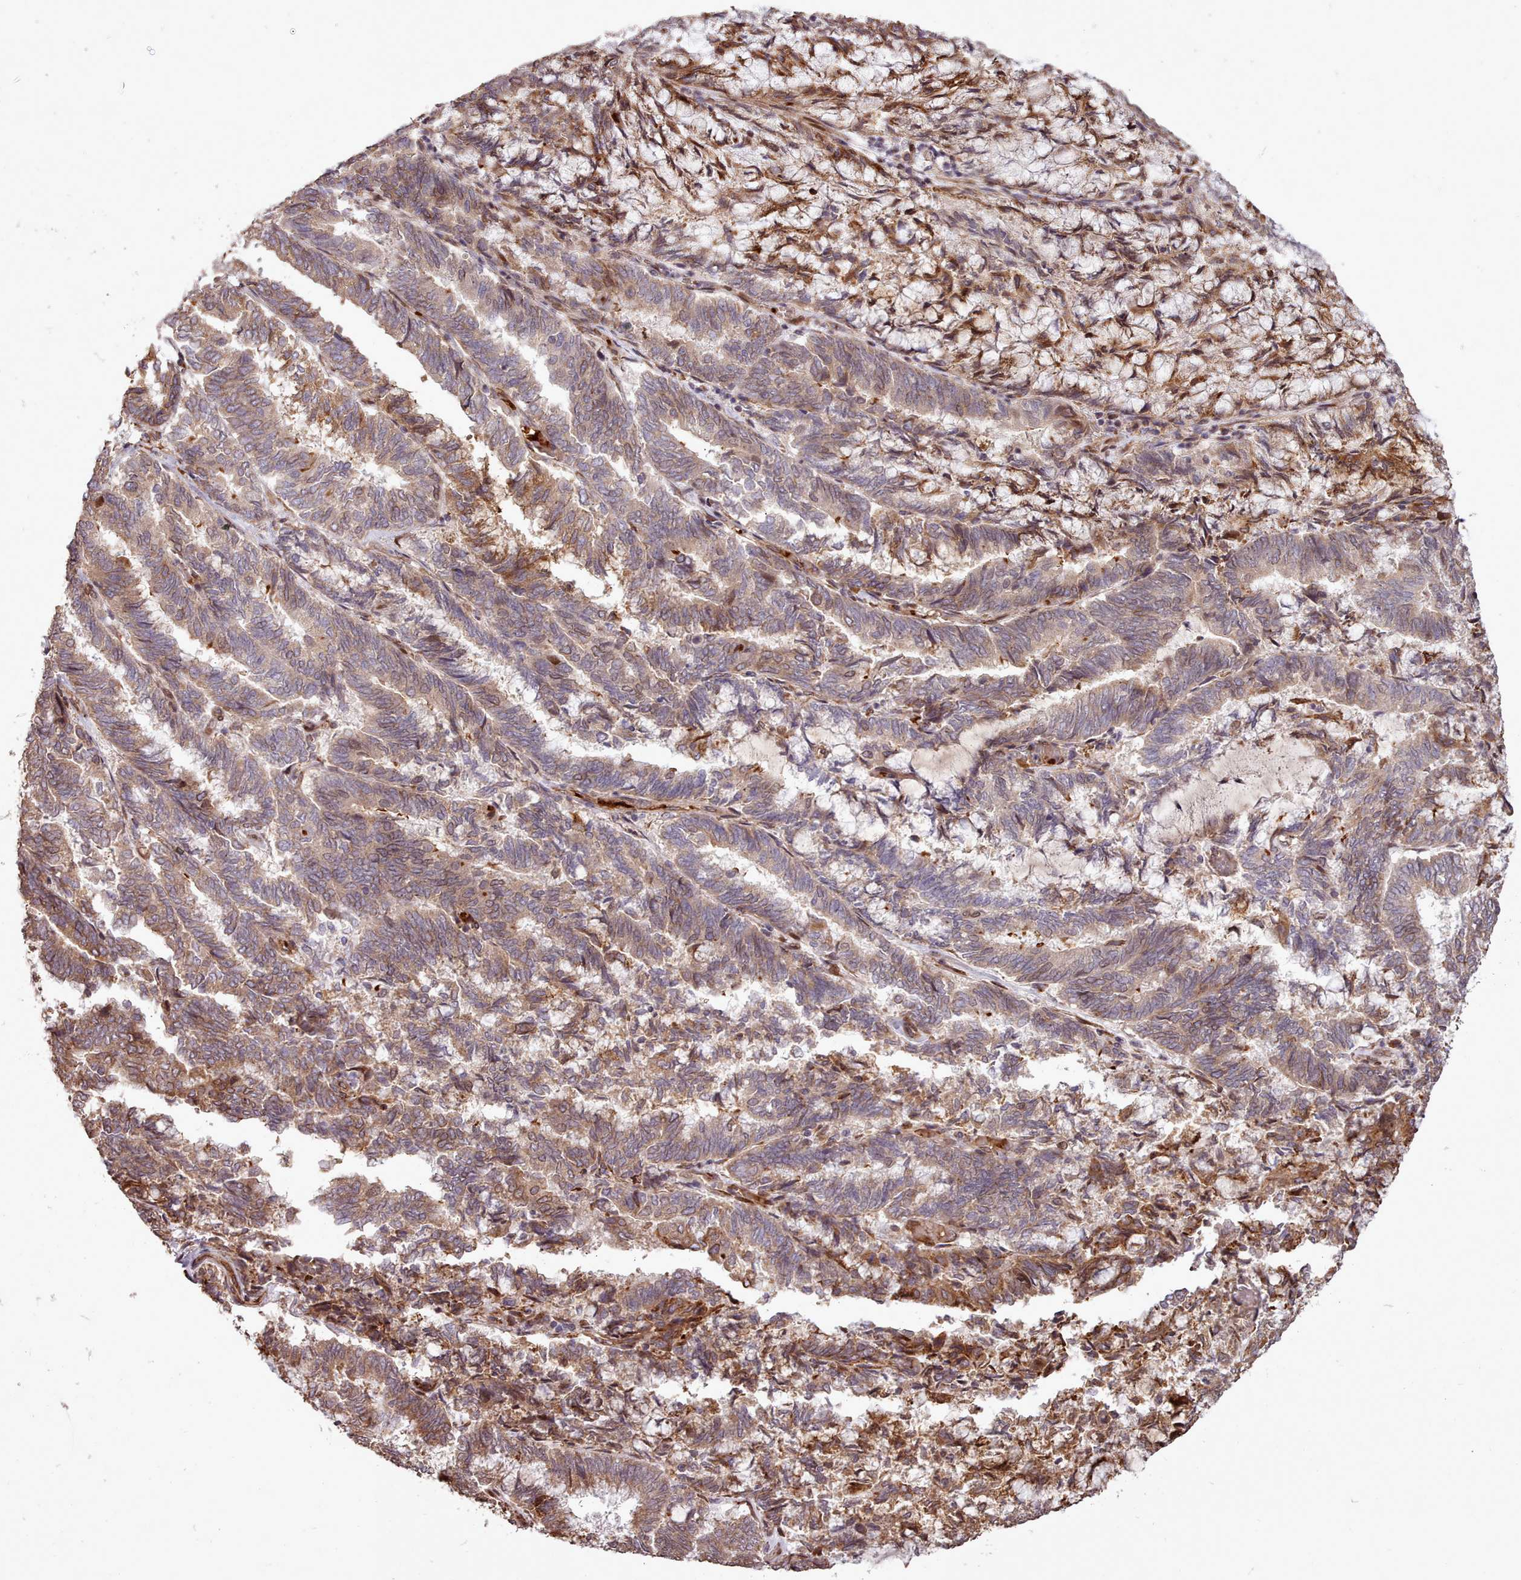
{"staining": {"intensity": "moderate", "quantity": ">75%", "location": "cytoplasmic/membranous"}, "tissue": "endometrial cancer", "cell_type": "Tumor cells", "image_type": "cancer", "snomed": [{"axis": "morphology", "description": "Adenocarcinoma, NOS"}, {"axis": "topography", "description": "Endometrium"}], "caption": "High-magnification brightfield microscopy of adenocarcinoma (endometrial) stained with DAB (brown) and counterstained with hematoxylin (blue). tumor cells exhibit moderate cytoplasmic/membranous expression is seen in about>75% of cells.", "gene": "CABP1", "patient": {"sex": "female", "age": 80}}